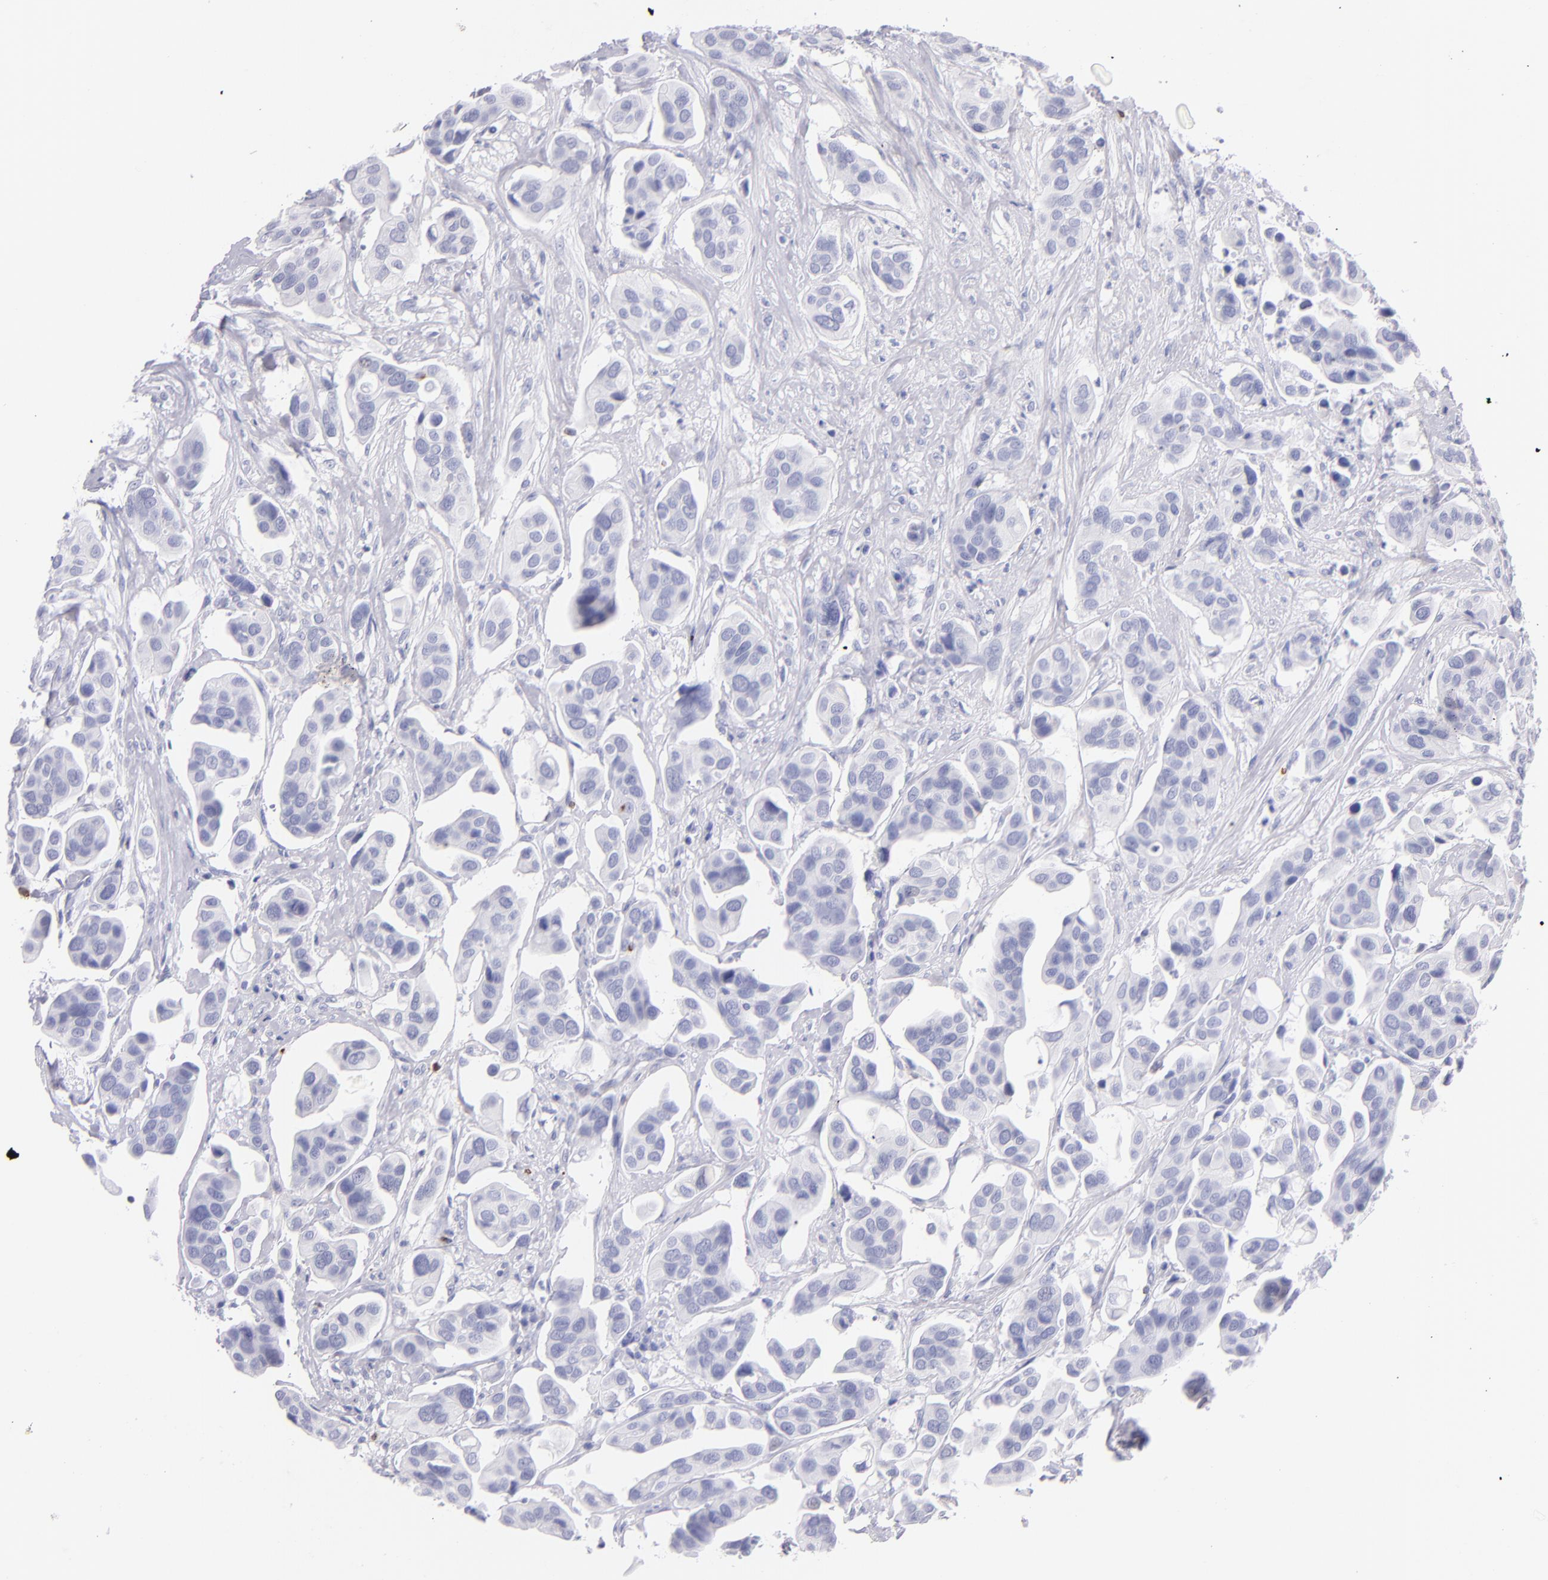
{"staining": {"intensity": "negative", "quantity": "none", "location": "none"}, "tissue": "urothelial cancer", "cell_type": "Tumor cells", "image_type": "cancer", "snomed": [{"axis": "morphology", "description": "Adenocarcinoma, NOS"}, {"axis": "topography", "description": "Urinary bladder"}], "caption": "This is a image of immunohistochemistry (IHC) staining of urothelial cancer, which shows no staining in tumor cells. (DAB IHC with hematoxylin counter stain).", "gene": "PRF1", "patient": {"sex": "male", "age": 61}}